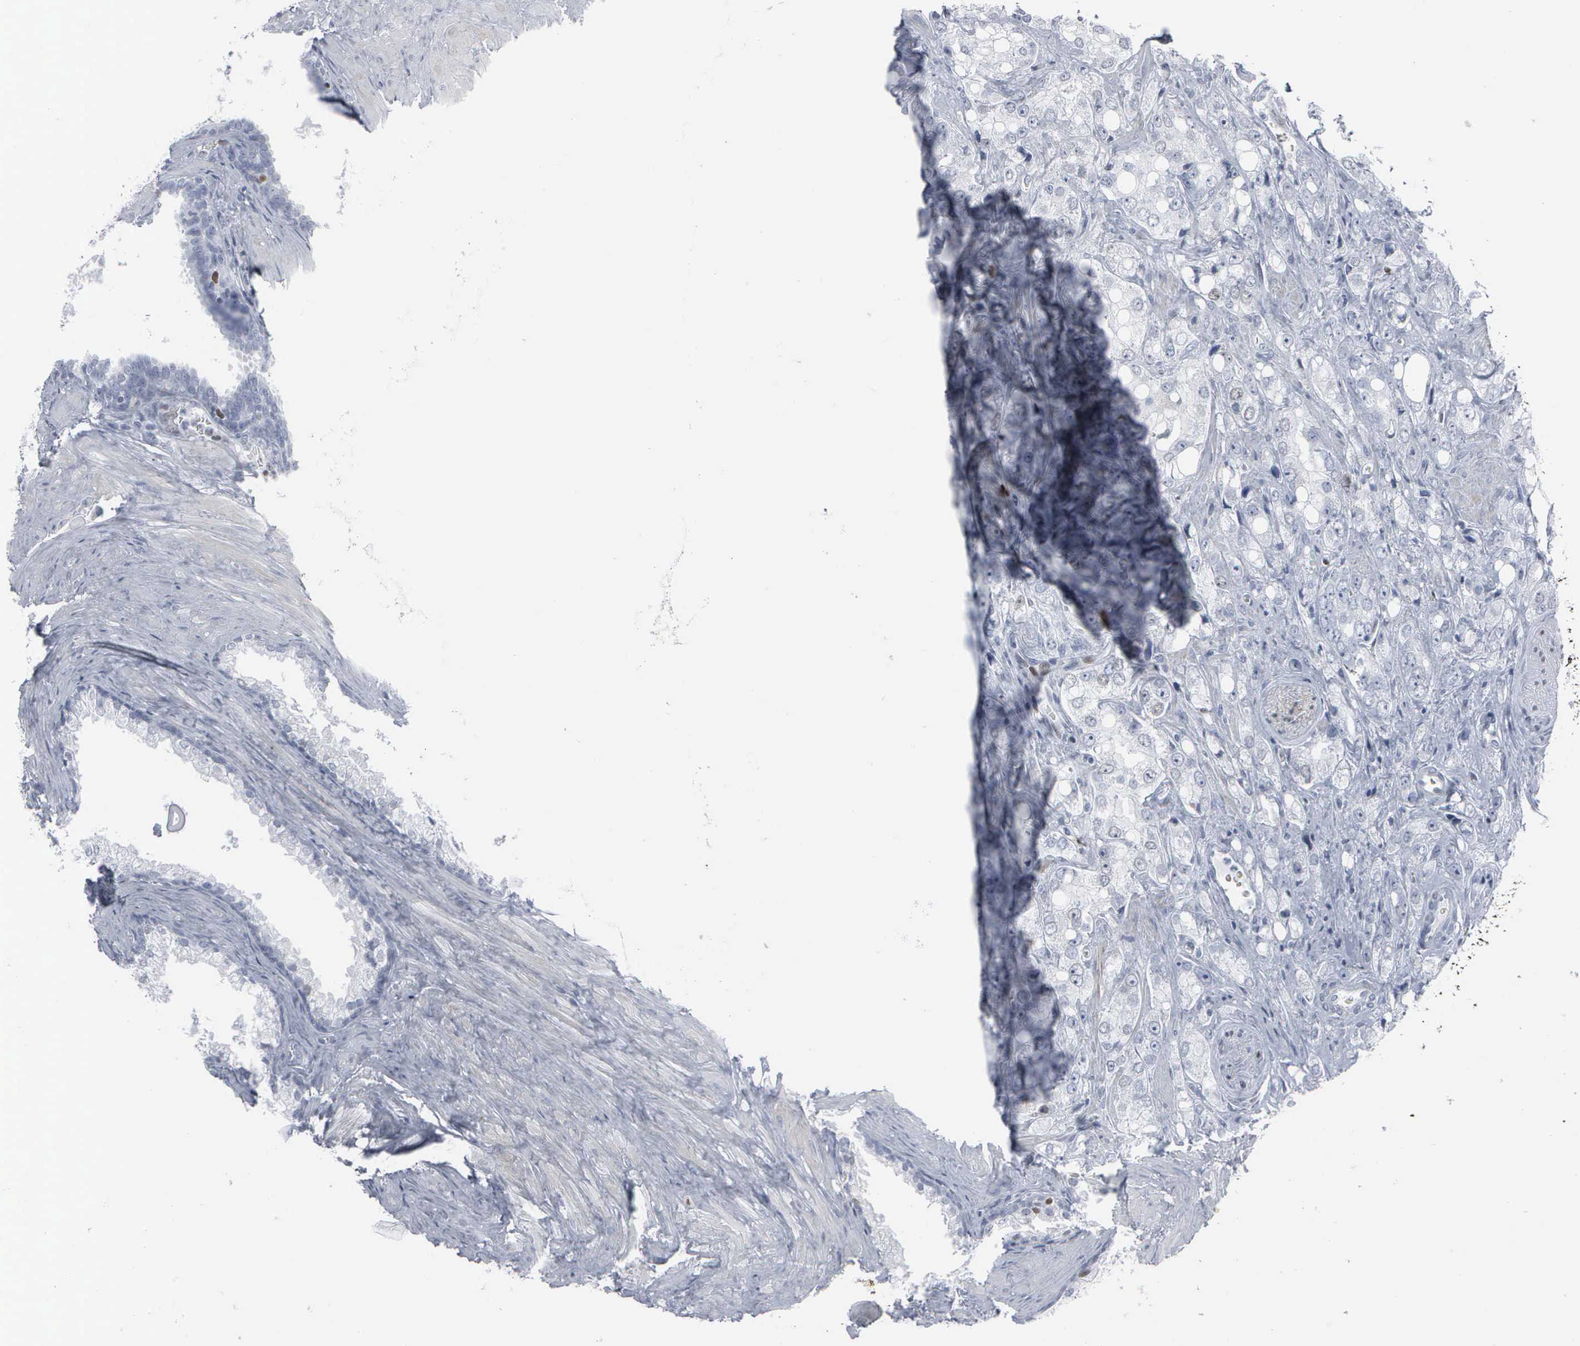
{"staining": {"intensity": "negative", "quantity": "none", "location": "none"}, "tissue": "prostate cancer", "cell_type": "Tumor cells", "image_type": "cancer", "snomed": [{"axis": "morphology", "description": "Adenocarcinoma, Medium grade"}, {"axis": "topography", "description": "Prostate"}], "caption": "This is an immunohistochemistry micrograph of human adenocarcinoma (medium-grade) (prostate). There is no expression in tumor cells.", "gene": "CCND3", "patient": {"sex": "male", "age": 60}}